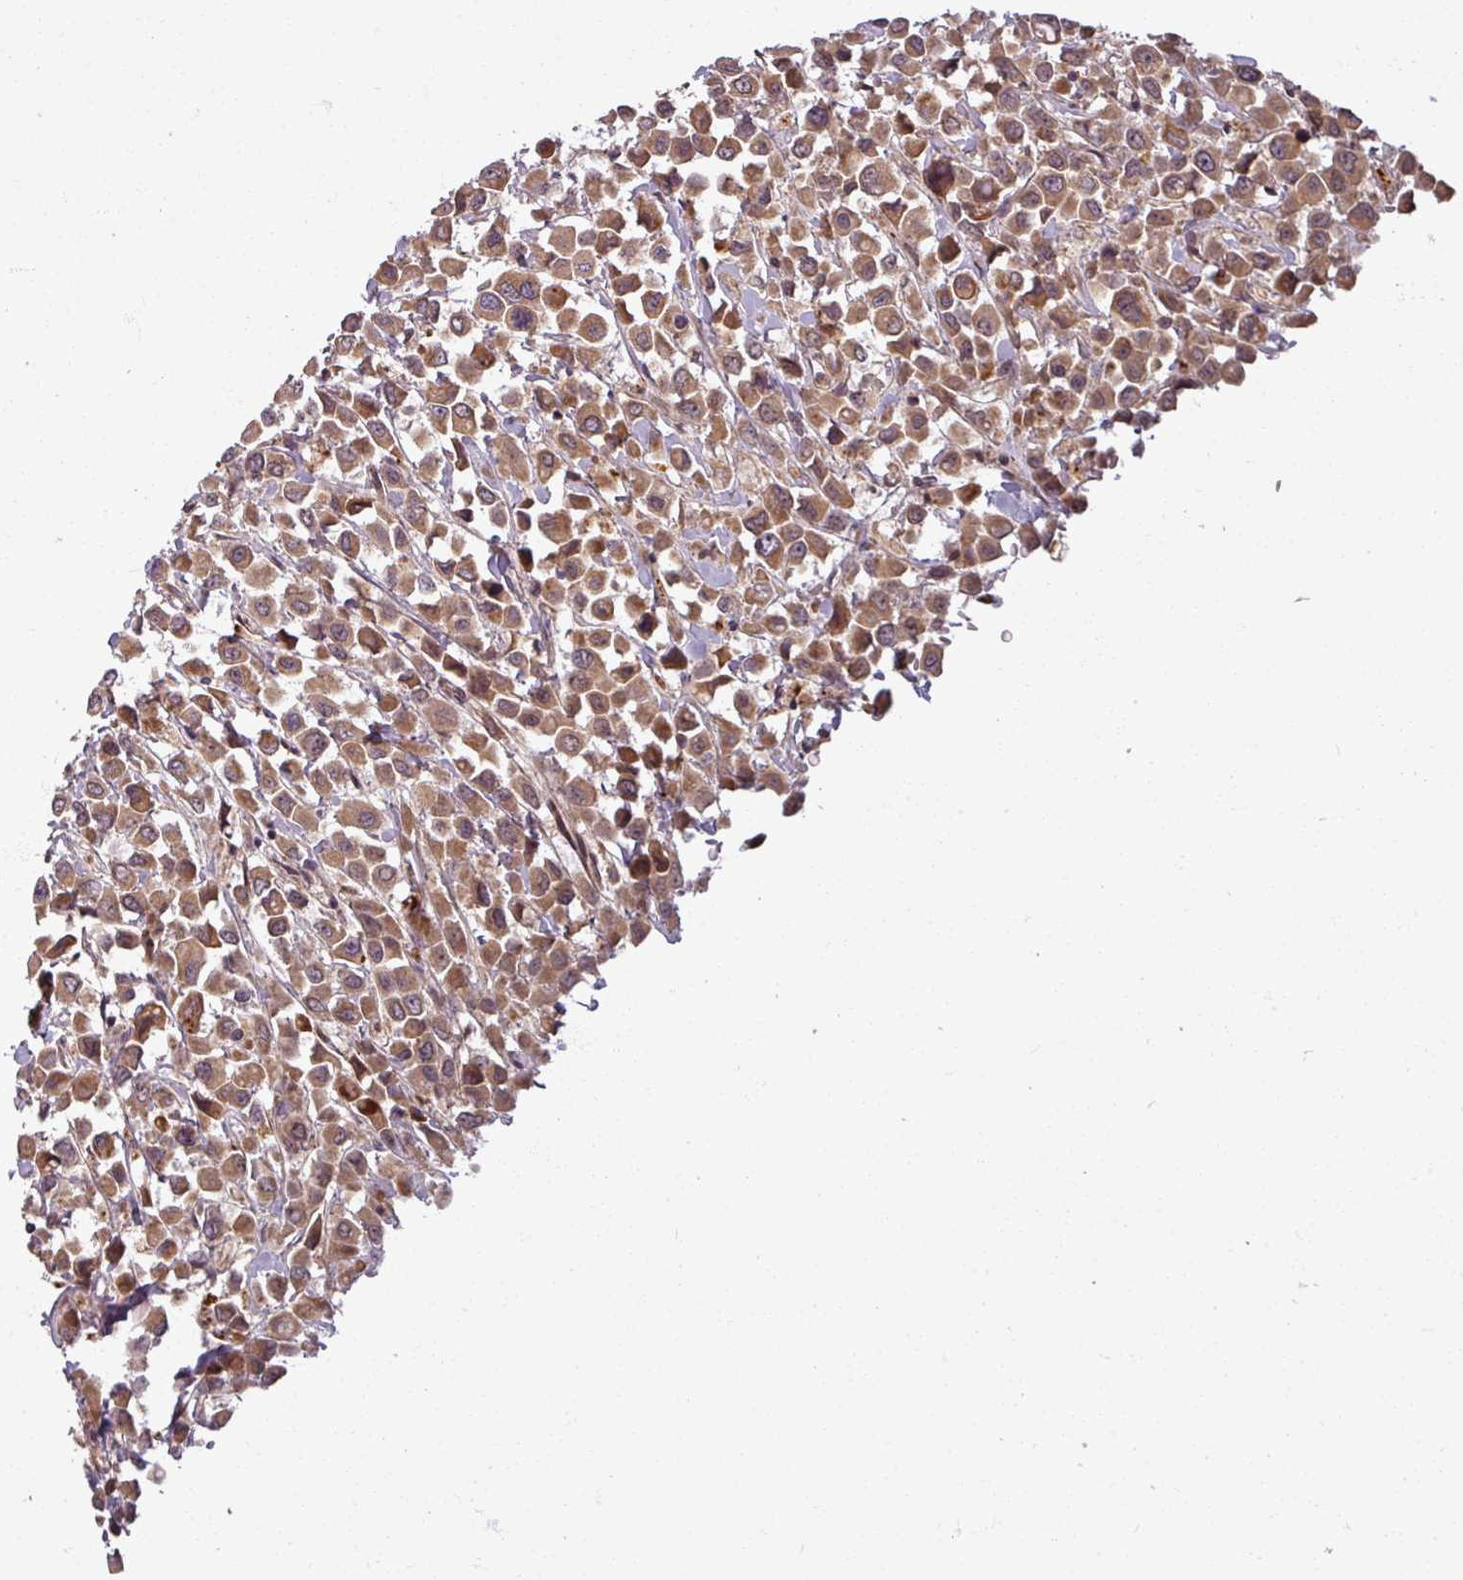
{"staining": {"intensity": "moderate", "quantity": ">75%", "location": "cytoplasmic/membranous,nuclear"}, "tissue": "breast cancer", "cell_type": "Tumor cells", "image_type": "cancer", "snomed": [{"axis": "morphology", "description": "Duct carcinoma"}, {"axis": "topography", "description": "Breast"}], "caption": "Immunohistochemical staining of human breast infiltrating ductal carcinoma reveals medium levels of moderate cytoplasmic/membranous and nuclear staining in approximately >75% of tumor cells. (IHC, brightfield microscopy, high magnification).", "gene": "POLR2G", "patient": {"sex": "female", "age": 61}}